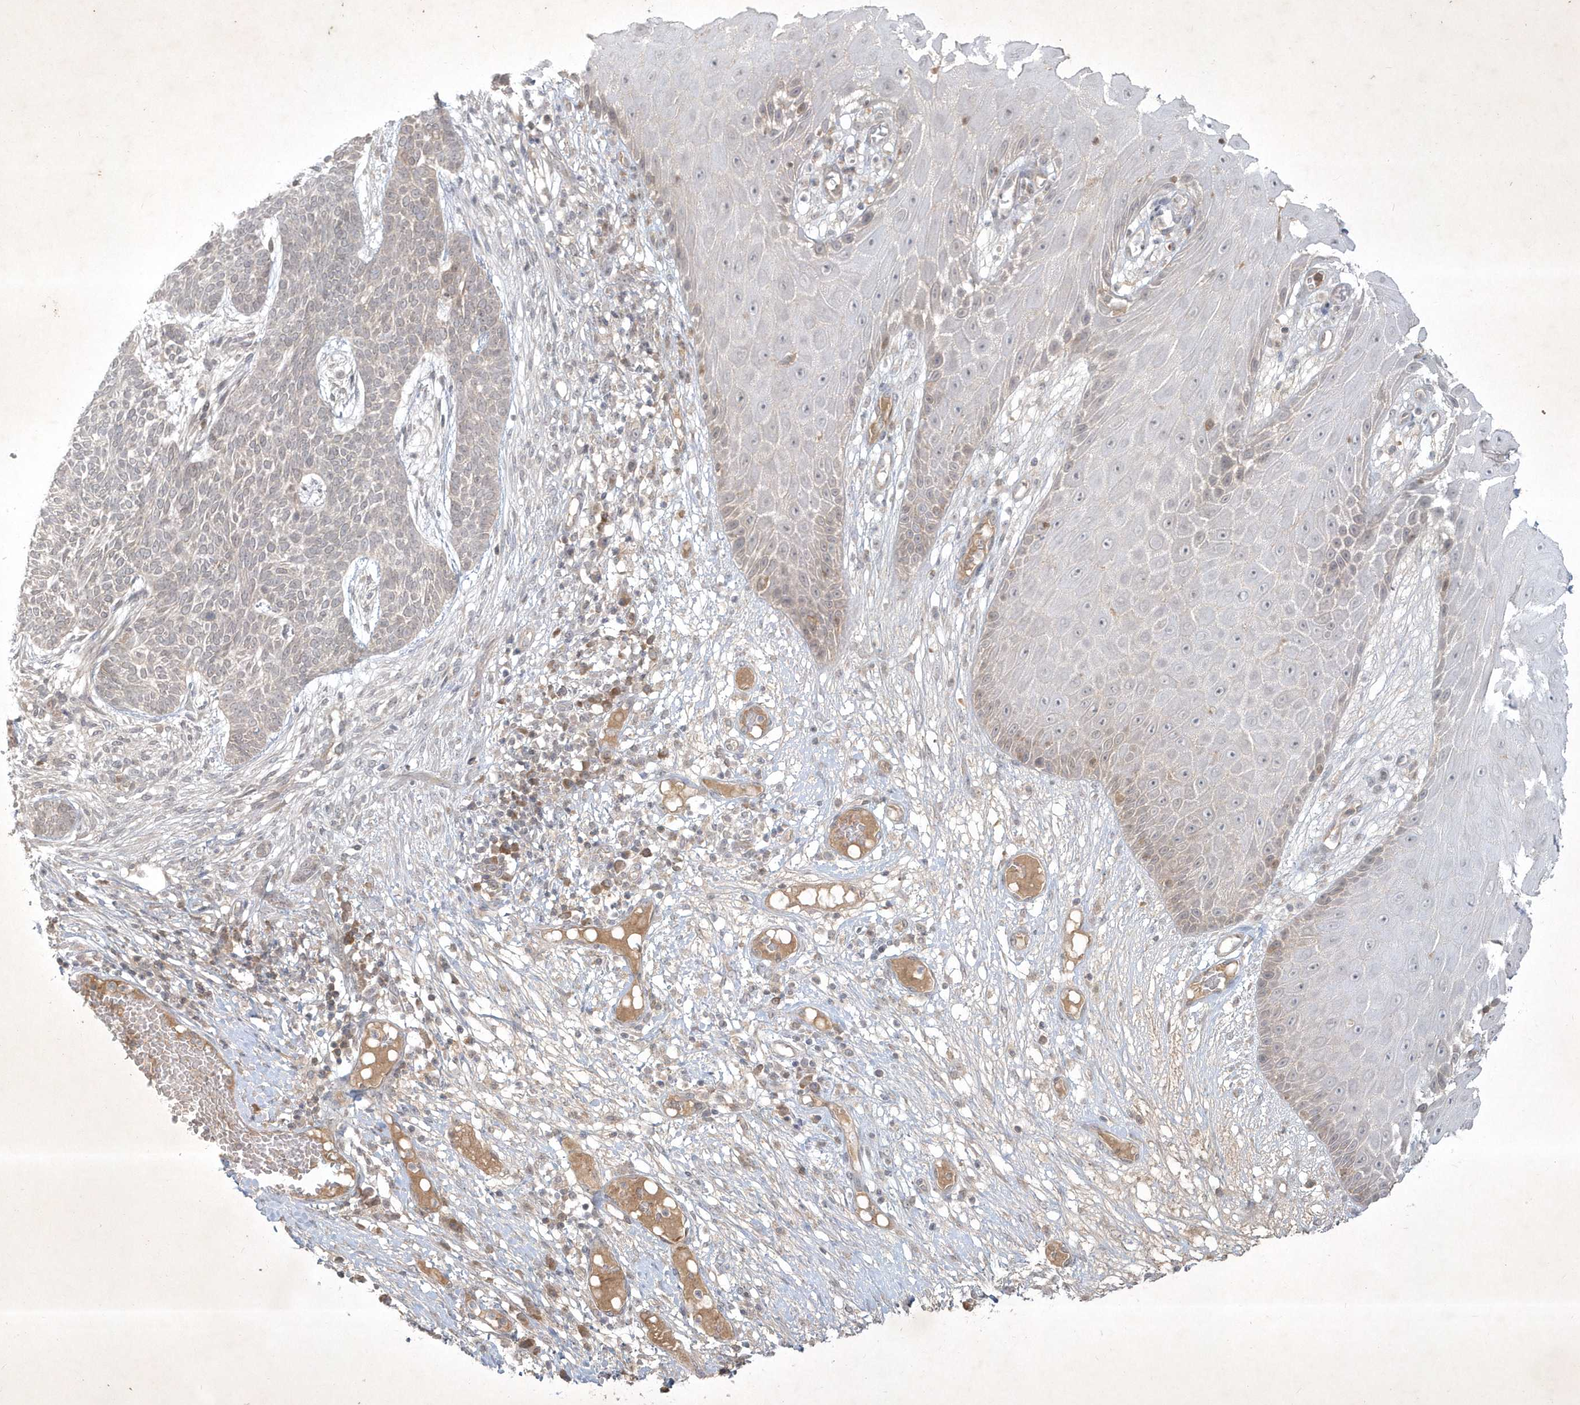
{"staining": {"intensity": "negative", "quantity": "none", "location": "none"}, "tissue": "skin cancer", "cell_type": "Tumor cells", "image_type": "cancer", "snomed": [{"axis": "morphology", "description": "Normal tissue, NOS"}, {"axis": "morphology", "description": "Basal cell carcinoma"}, {"axis": "topography", "description": "Skin"}], "caption": "Basal cell carcinoma (skin) was stained to show a protein in brown. There is no significant staining in tumor cells.", "gene": "BOD1", "patient": {"sex": "male", "age": 64}}